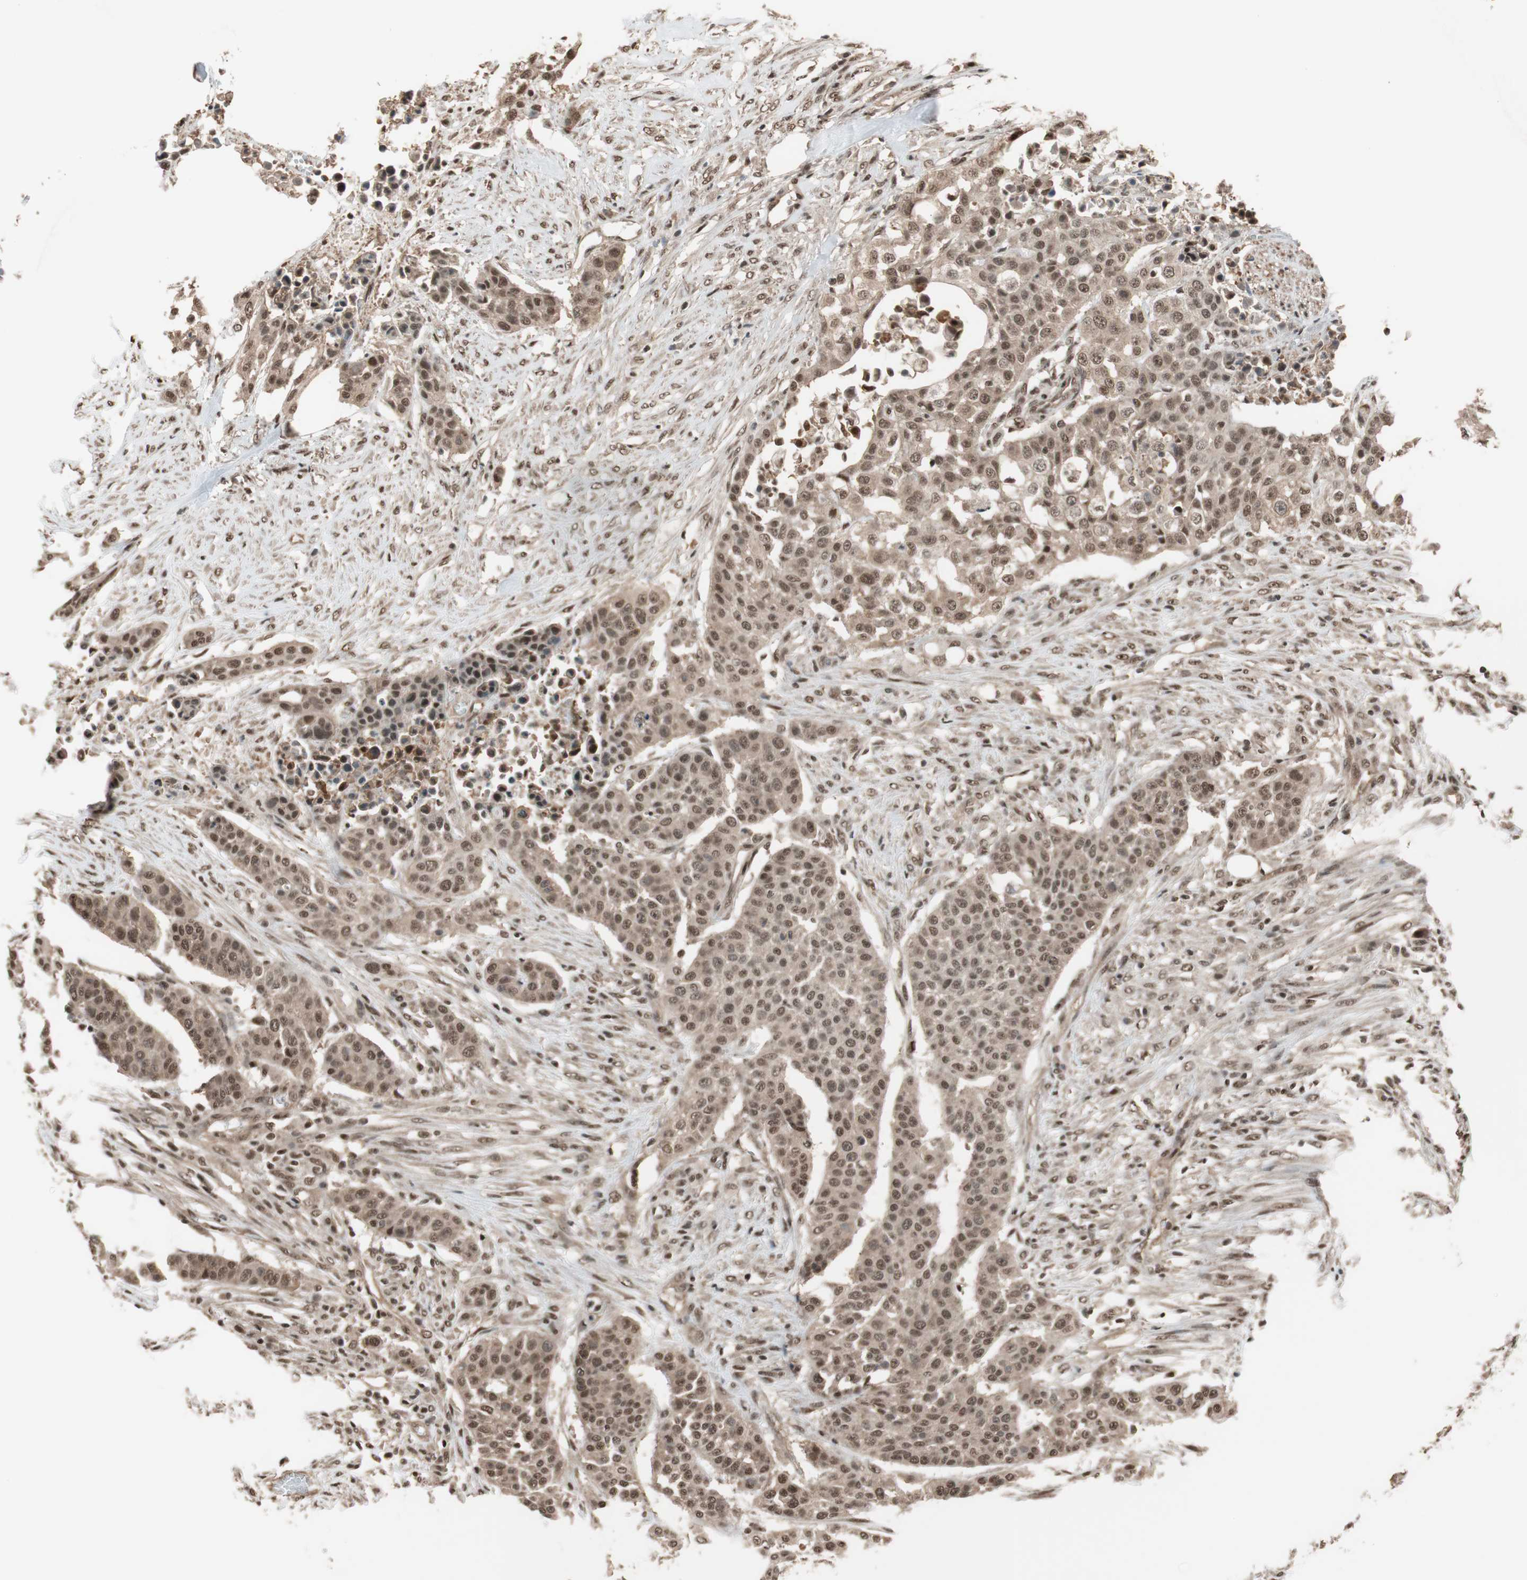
{"staining": {"intensity": "weak", "quantity": "25%-75%", "location": "cytoplasmic/membranous,nuclear"}, "tissue": "urothelial cancer", "cell_type": "Tumor cells", "image_type": "cancer", "snomed": [{"axis": "morphology", "description": "Urothelial carcinoma, High grade"}, {"axis": "topography", "description": "Urinary bladder"}], "caption": "Immunohistochemistry (IHC) photomicrograph of urothelial cancer stained for a protein (brown), which demonstrates low levels of weak cytoplasmic/membranous and nuclear expression in about 25%-75% of tumor cells.", "gene": "DRAP1", "patient": {"sex": "male", "age": 74}}